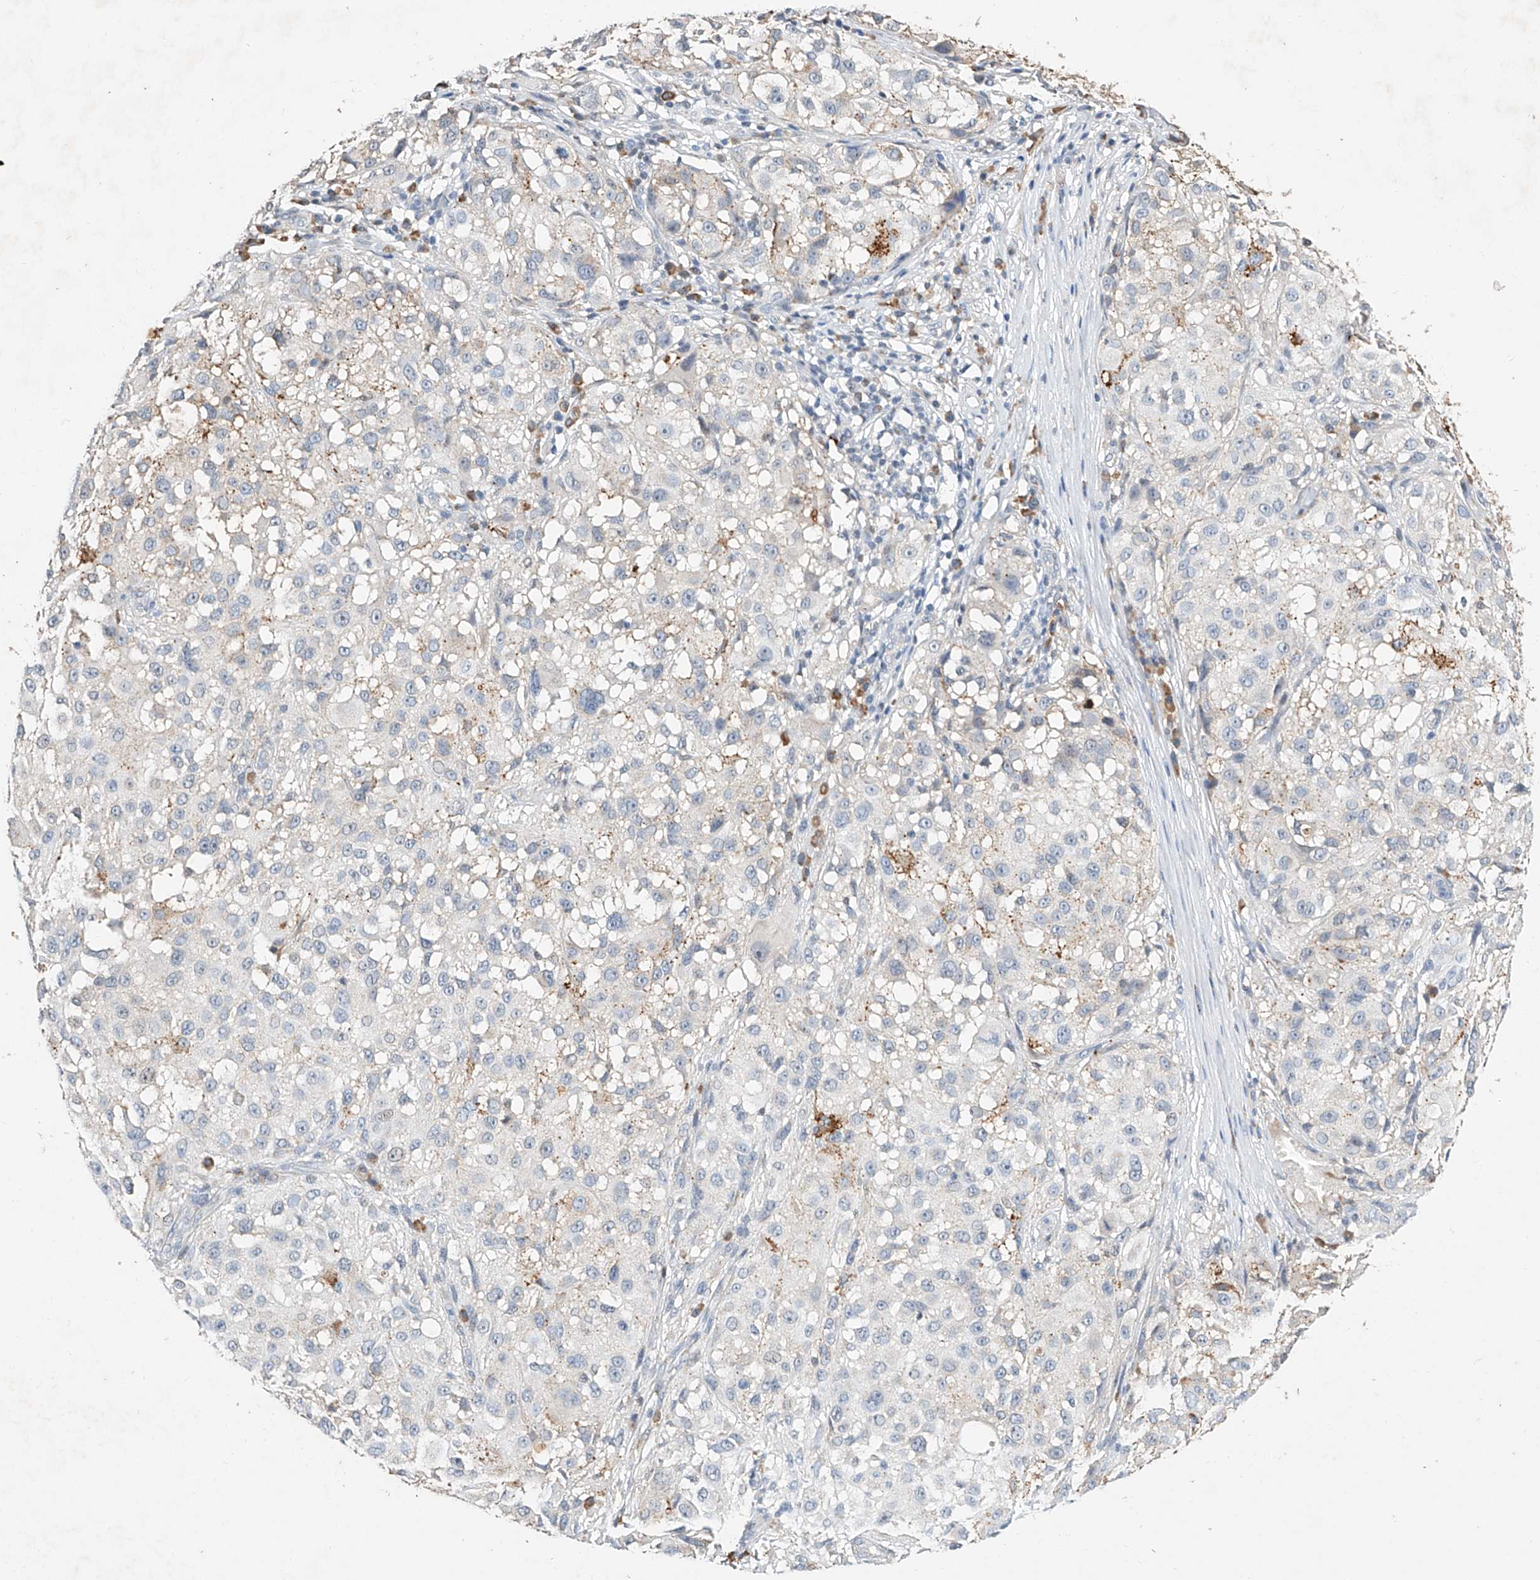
{"staining": {"intensity": "negative", "quantity": "none", "location": "none"}, "tissue": "melanoma", "cell_type": "Tumor cells", "image_type": "cancer", "snomed": [{"axis": "morphology", "description": "Necrosis, NOS"}, {"axis": "morphology", "description": "Malignant melanoma, NOS"}, {"axis": "topography", "description": "Skin"}], "caption": "High magnification brightfield microscopy of malignant melanoma stained with DAB (brown) and counterstained with hematoxylin (blue): tumor cells show no significant staining.", "gene": "CTDP1", "patient": {"sex": "female", "age": 87}}